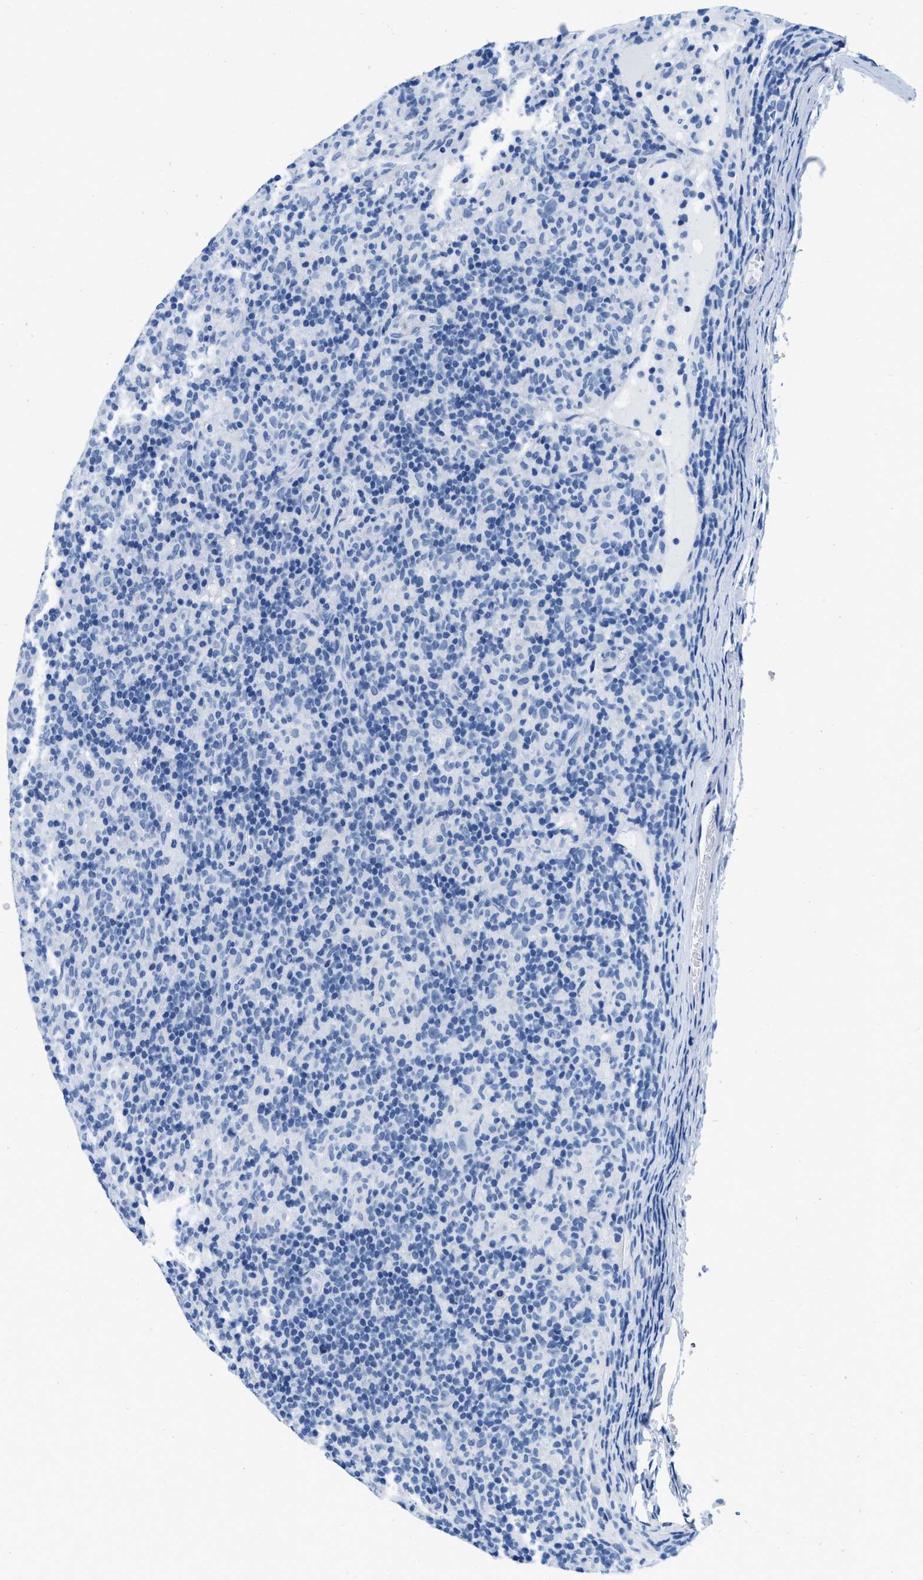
{"staining": {"intensity": "negative", "quantity": "none", "location": "none"}, "tissue": "lymphoma", "cell_type": "Tumor cells", "image_type": "cancer", "snomed": [{"axis": "morphology", "description": "Hodgkin's disease, NOS"}, {"axis": "topography", "description": "Lymph node"}], "caption": "Histopathology image shows no significant protein positivity in tumor cells of Hodgkin's disease.", "gene": "GSN", "patient": {"sex": "male", "age": 70}}